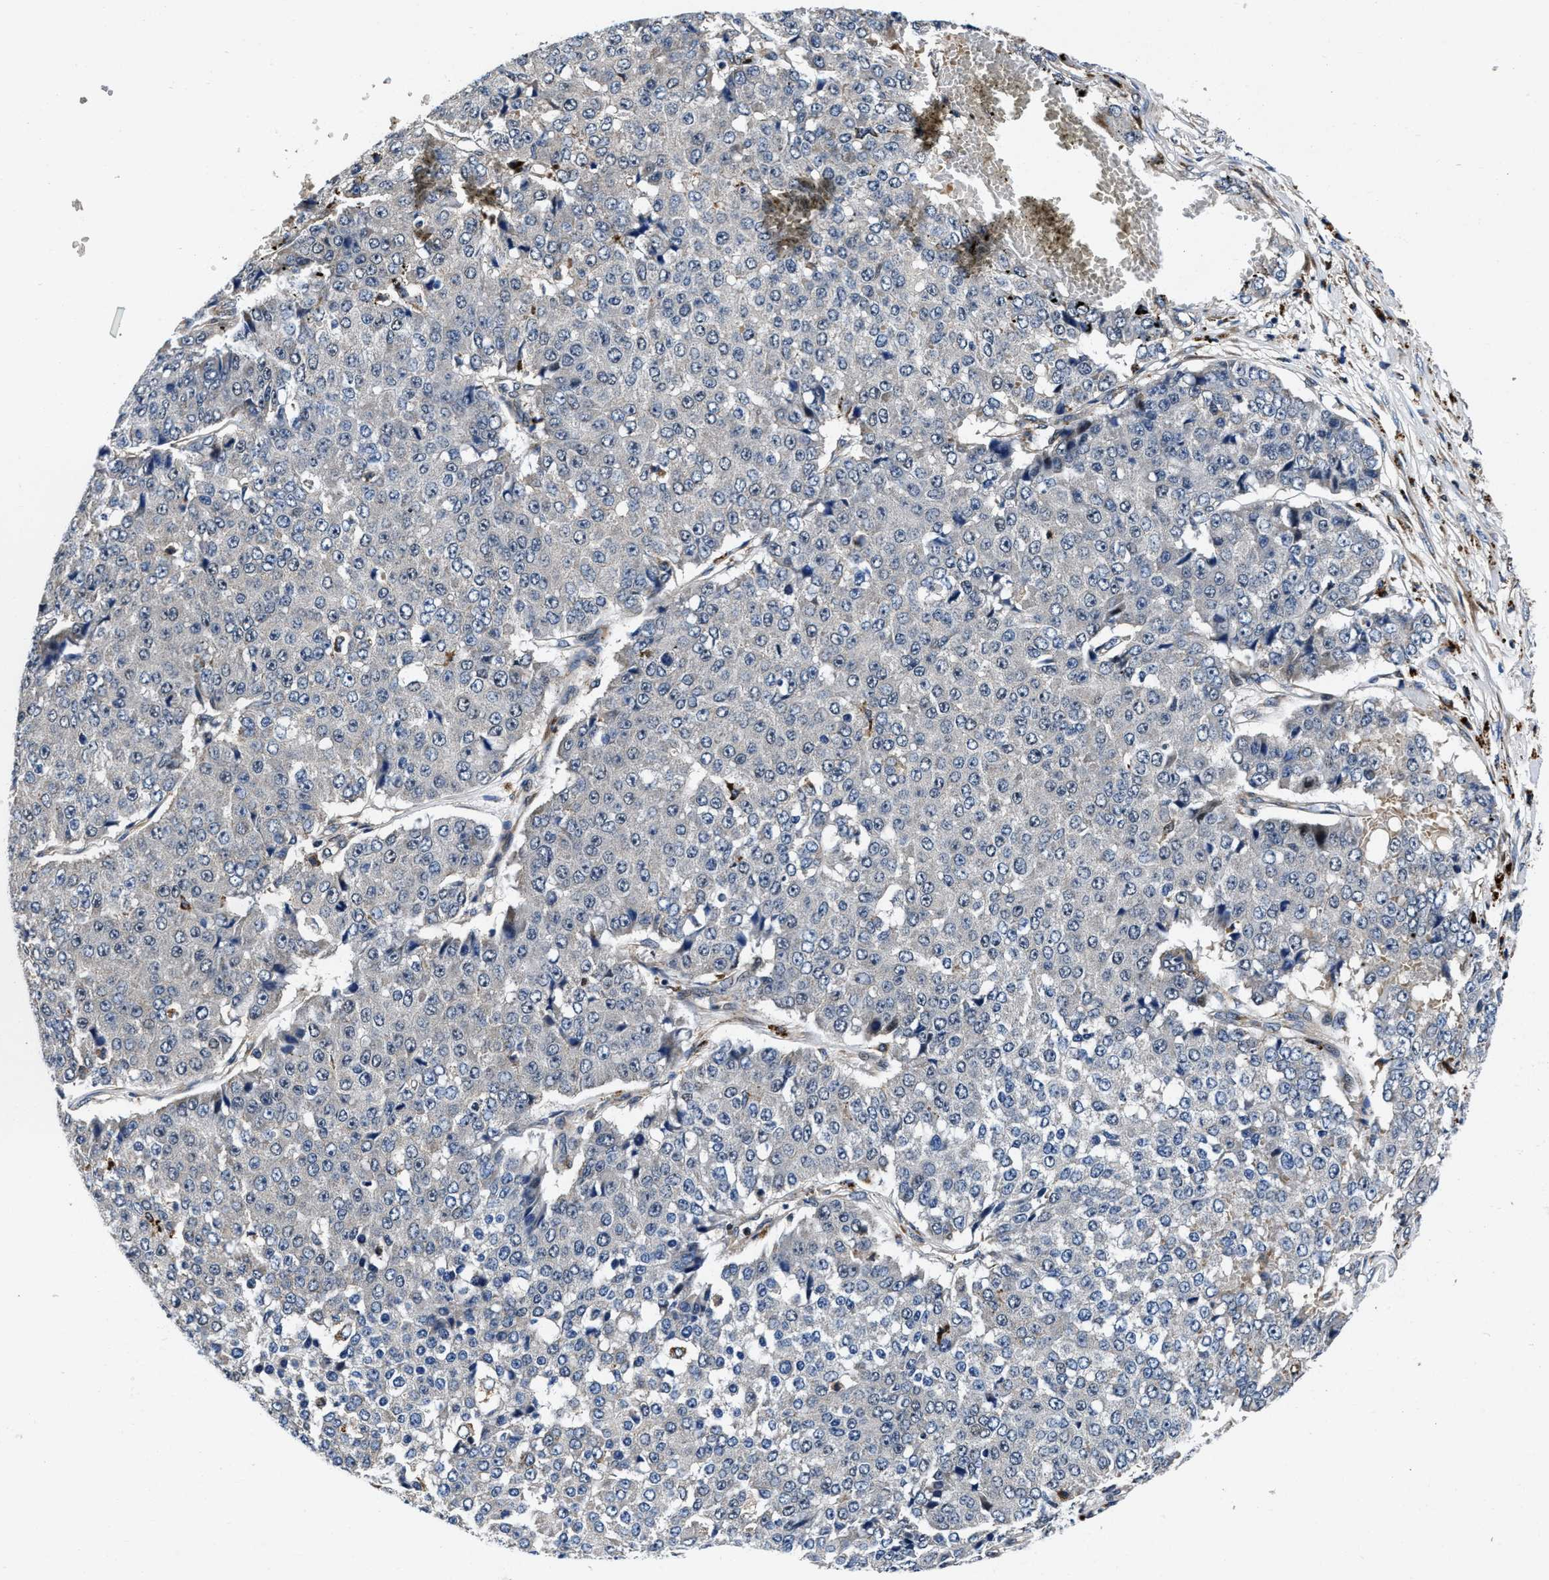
{"staining": {"intensity": "negative", "quantity": "none", "location": "none"}, "tissue": "pancreatic cancer", "cell_type": "Tumor cells", "image_type": "cancer", "snomed": [{"axis": "morphology", "description": "Adenocarcinoma, NOS"}, {"axis": "topography", "description": "Pancreas"}], "caption": "Human pancreatic cancer stained for a protein using immunohistochemistry (IHC) reveals no staining in tumor cells.", "gene": "C2orf66", "patient": {"sex": "male", "age": 50}}